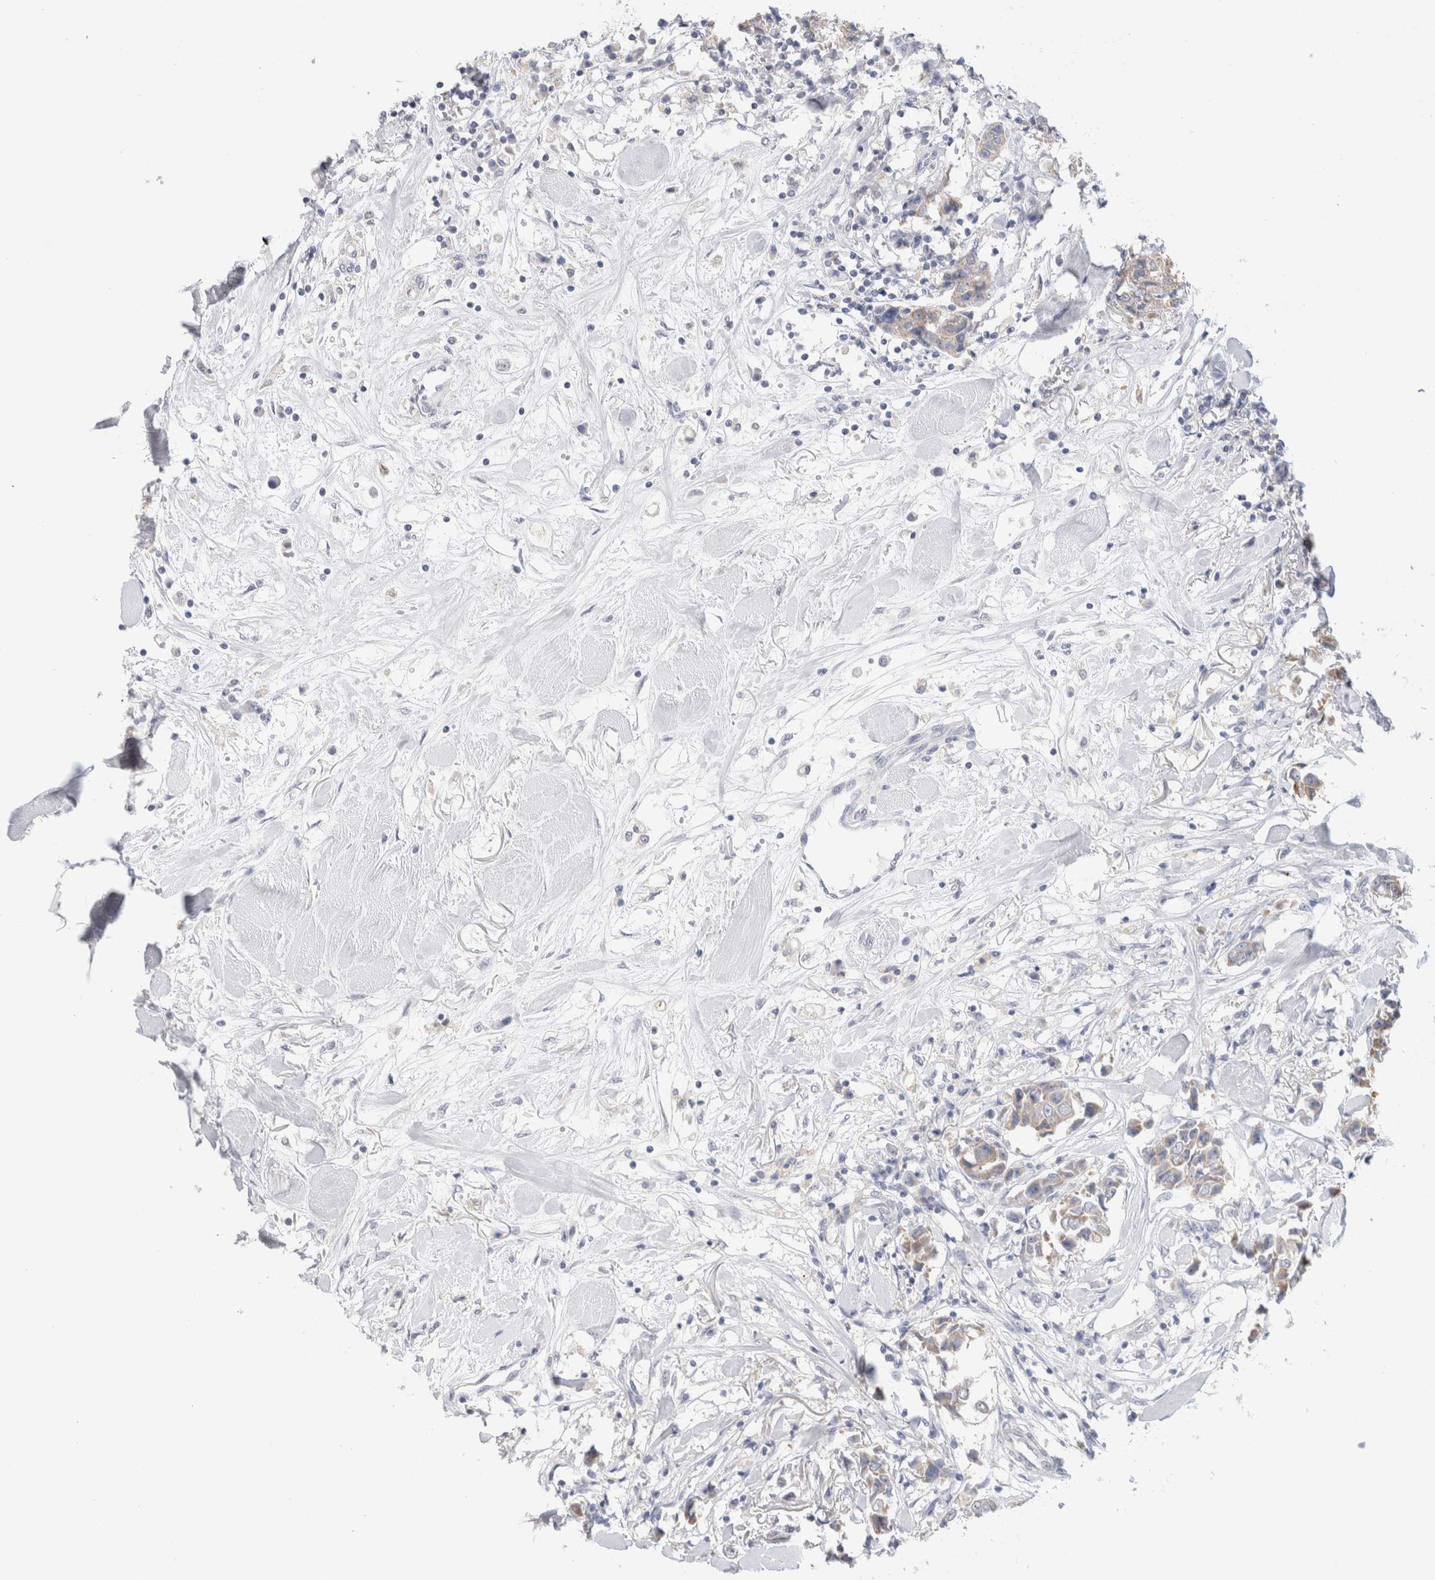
{"staining": {"intensity": "weak", "quantity": "<25%", "location": "cytoplasmic/membranous"}, "tissue": "breast cancer", "cell_type": "Tumor cells", "image_type": "cancer", "snomed": [{"axis": "morphology", "description": "Duct carcinoma"}, {"axis": "topography", "description": "Breast"}], "caption": "Protein analysis of breast cancer (intraductal carcinoma) reveals no significant positivity in tumor cells.", "gene": "NDOR1", "patient": {"sex": "female", "age": 80}}